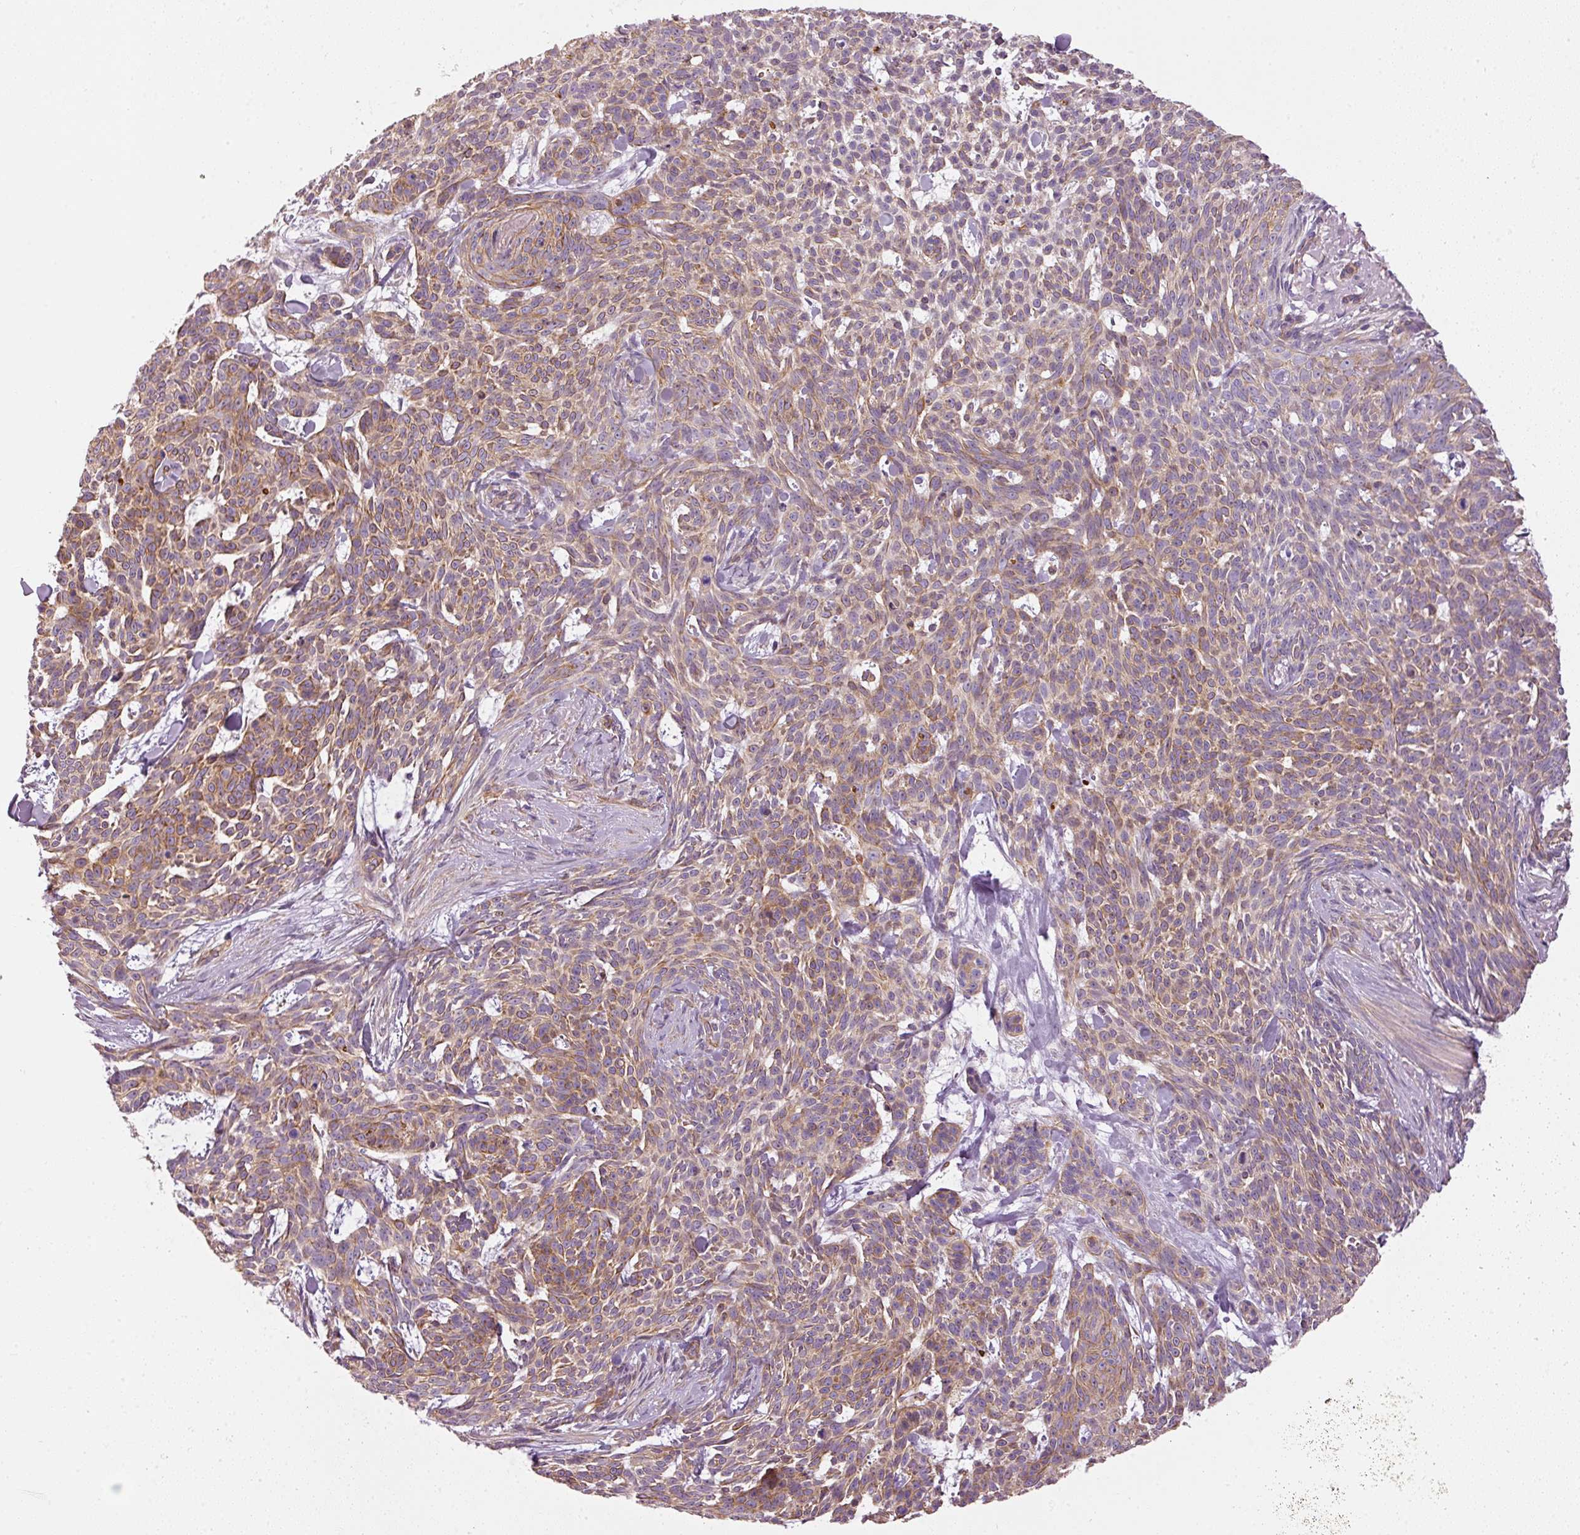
{"staining": {"intensity": "moderate", "quantity": ">75%", "location": "cytoplasmic/membranous"}, "tissue": "skin cancer", "cell_type": "Tumor cells", "image_type": "cancer", "snomed": [{"axis": "morphology", "description": "Basal cell carcinoma"}, {"axis": "topography", "description": "Skin"}], "caption": "Immunohistochemical staining of human skin cancer demonstrates medium levels of moderate cytoplasmic/membranous staining in approximately >75% of tumor cells. The staining is performed using DAB brown chromogen to label protein expression. The nuclei are counter-stained blue using hematoxylin.", "gene": "OSR2", "patient": {"sex": "female", "age": 93}}